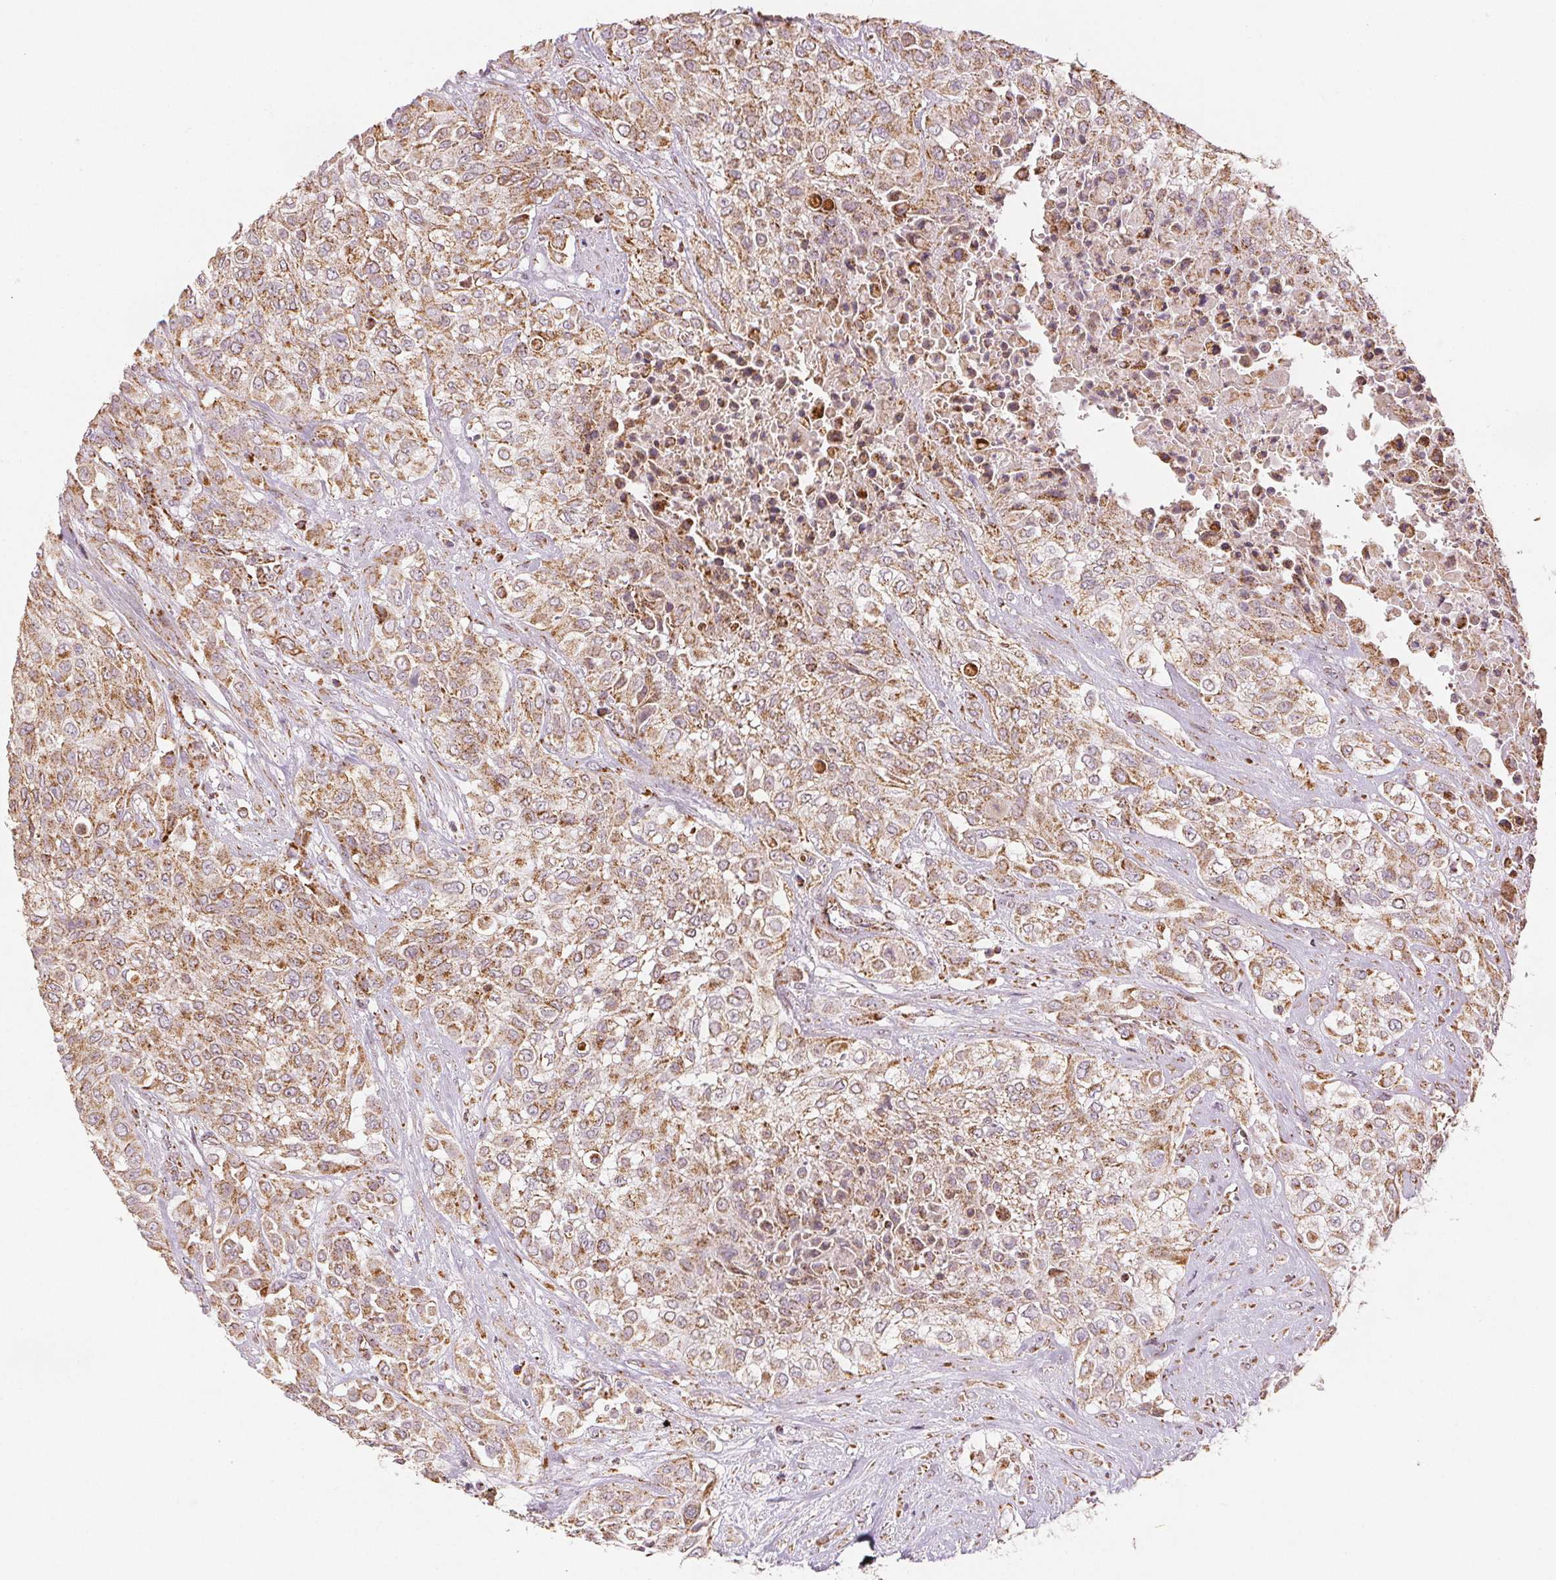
{"staining": {"intensity": "moderate", "quantity": ">75%", "location": "cytoplasmic/membranous"}, "tissue": "urothelial cancer", "cell_type": "Tumor cells", "image_type": "cancer", "snomed": [{"axis": "morphology", "description": "Urothelial carcinoma, High grade"}, {"axis": "topography", "description": "Urinary bladder"}], "caption": "Human high-grade urothelial carcinoma stained with a brown dye exhibits moderate cytoplasmic/membranous positive expression in approximately >75% of tumor cells.", "gene": "SDHB", "patient": {"sex": "male", "age": 57}}